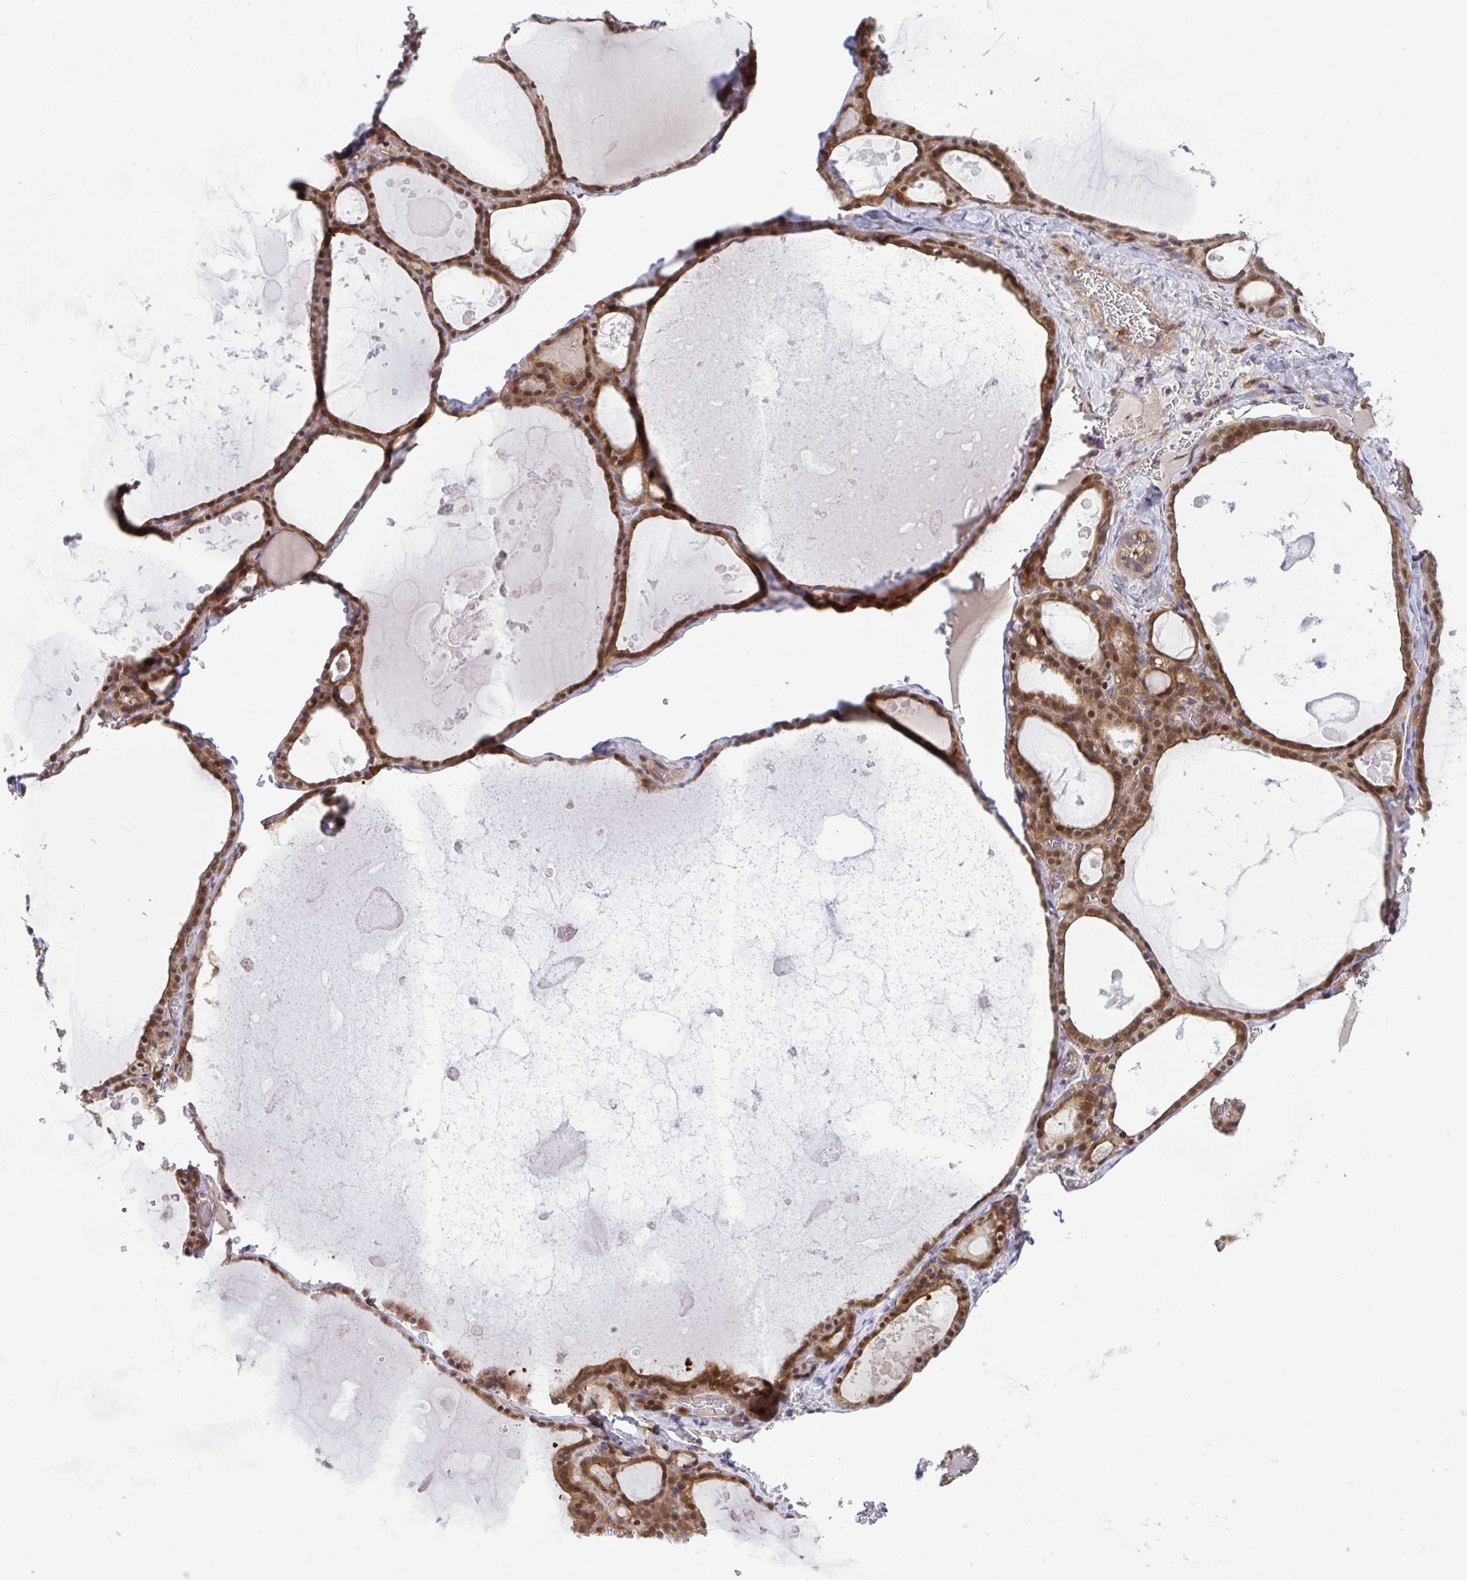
{"staining": {"intensity": "moderate", "quantity": ">75%", "location": "cytoplasmic/membranous,nuclear"}, "tissue": "thyroid gland", "cell_type": "Glandular cells", "image_type": "normal", "snomed": [{"axis": "morphology", "description": "Normal tissue, NOS"}, {"axis": "topography", "description": "Thyroid gland"}], "caption": "Moderate cytoplasmic/membranous,nuclear expression is present in approximately >75% of glandular cells in unremarkable thyroid gland. The staining was performed using DAB (3,3'-diaminobenzidine) to visualize the protein expression in brown, while the nuclei were stained in blue with hematoxylin (Magnification: 20x).", "gene": "LMNTD2", "patient": {"sex": "male", "age": 56}}